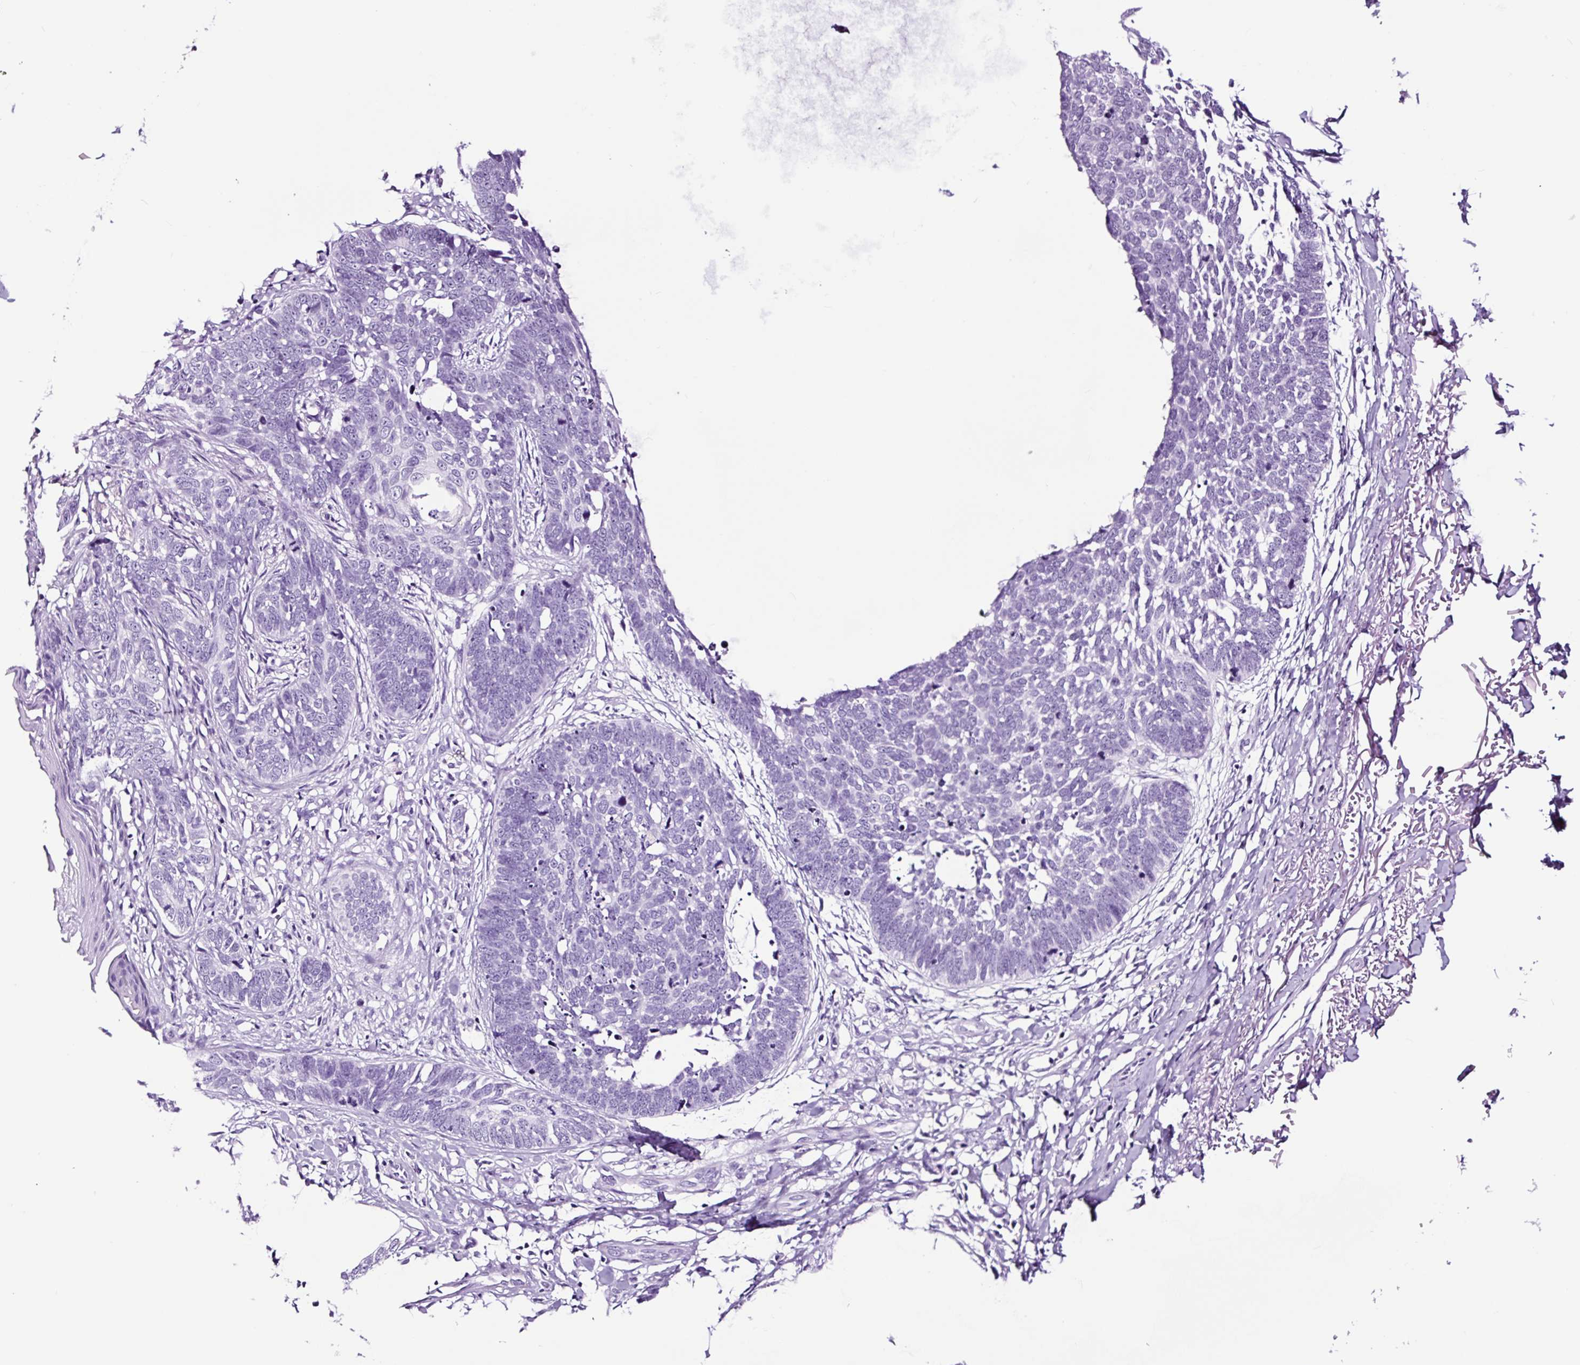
{"staining": {"intensity": "negative", "quantity": "none", "location": "none"}, "tissue": "skin cancer", "cell_type": "Tumor cells", "image_type": "cancer", "snomed": [{"axis": "morphology", "description": "Normal tissue, NOS"}, {"axis": "morphology", "description": "Basal cell carcinoma"}, {"axis": "topography", "description": "Skin"}], "caption": "Micrograph shows no protein staining in tumor cells of basal cell carcinoma (skin) tissue.", "gene": "FBXL7", "patient": {"sex": "male", "age": 77}}